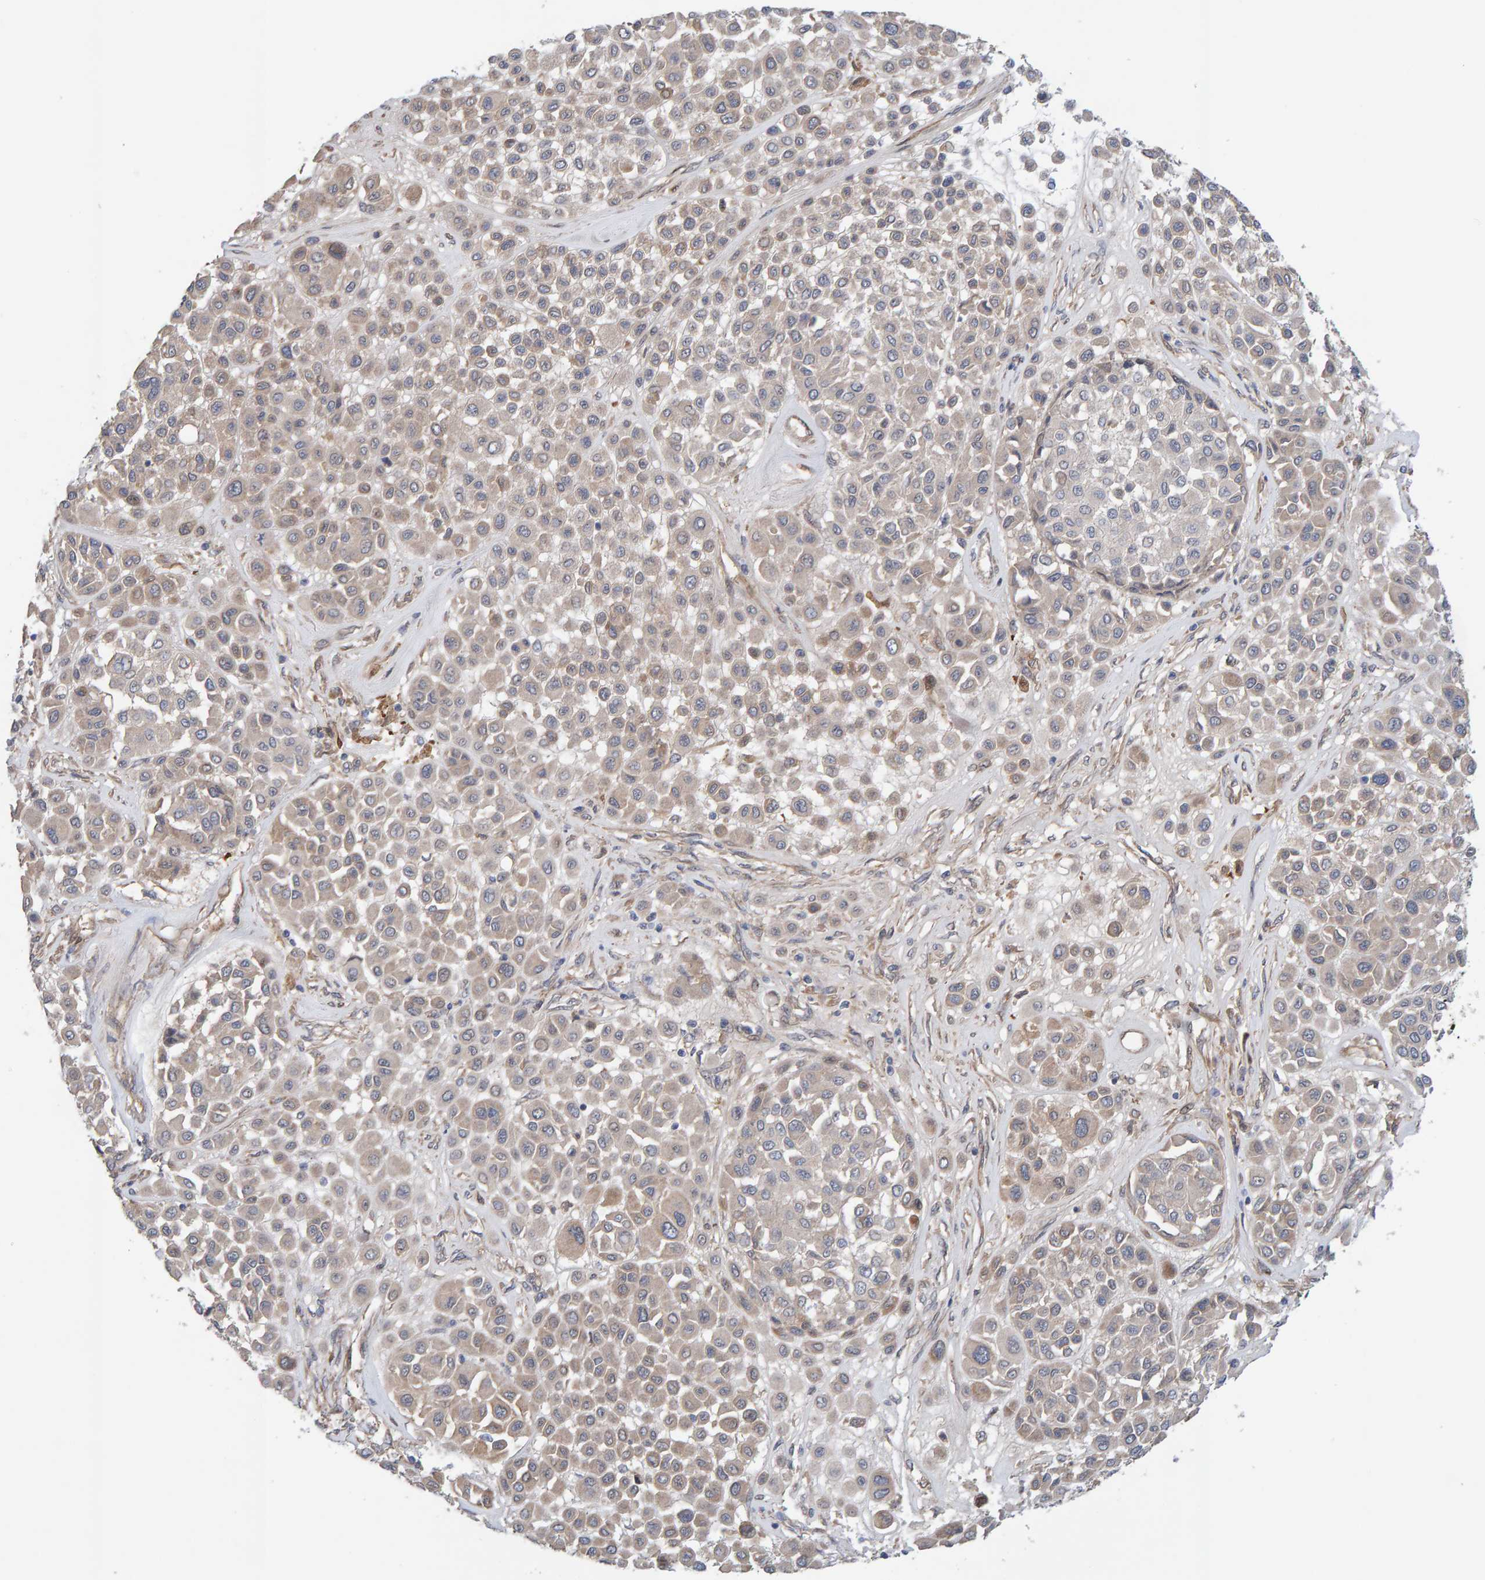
{"staining": {"intensity": "weak", "quantity": "25%-75%", "location": "cytoplasmic/membranous"}, "tissue": "melanoma", "cell_type": "Tumor cells", "image_type": "cancer", "snomed": [{"axis": "morphology", "description": "Malignant melanoma, Metastatic site"}, {"axis": "topography", "description": "Soft tissue"}], "caption": "Human melanoma stained for a protein (brown) reveals weak cytoplasmic/membranous positive positivity in about 25%-75% of tumor cells.", "gene": "LRSAM1", "patient": {"sex": "male", "age": 41}}